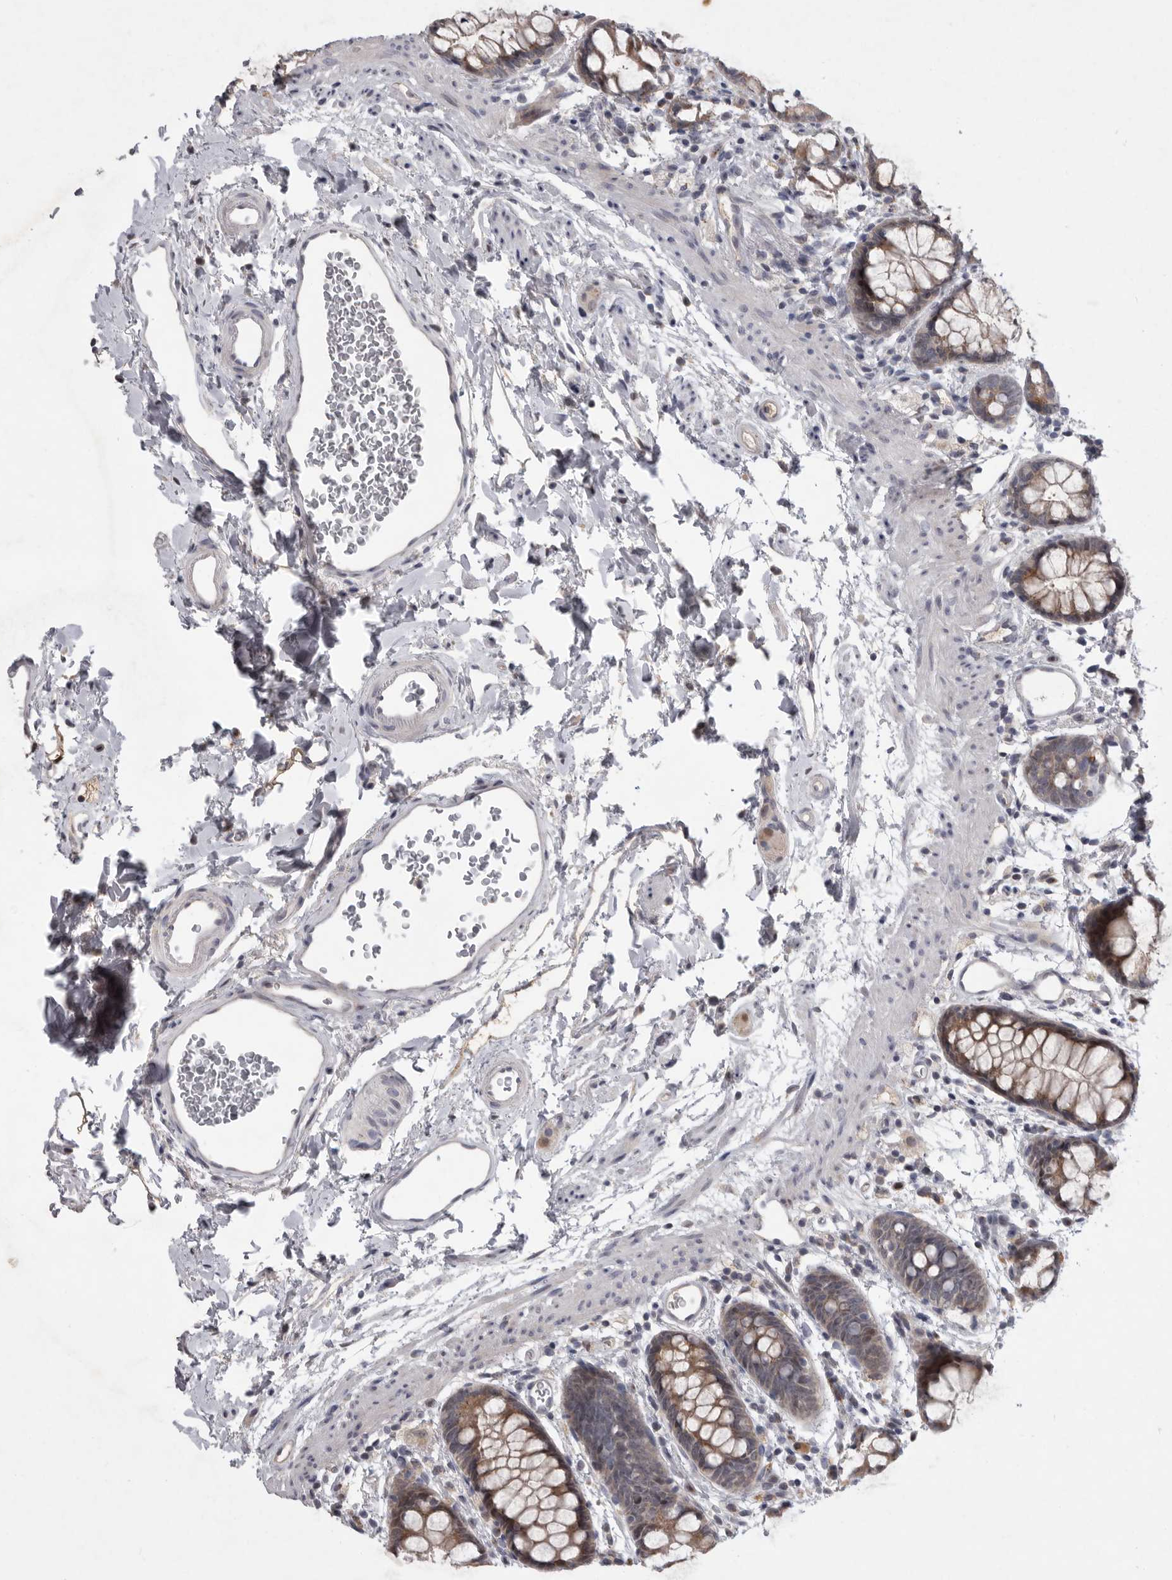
{"staining": {"intensity": "strong", "quantity": "25%-75%", "location": "cytoplasmic/membranous"}, "tissue": "rectum", "cell_type": "Glandular cells", "image_type": "normal", "snomed": [{"axis": "morphology", "description": "Normal tissue, NOS"}, {"axis": "topography", "description": "Rectum"}], "caption": "About 25%-75% of glandular cells in benign human rectum exhibit strong cytoplasmic/membranous protein expression as visualized by brown immunohistochemical staining.", "gene": "MAN2A1", "patient": {"sex": "female", "age": 65}}